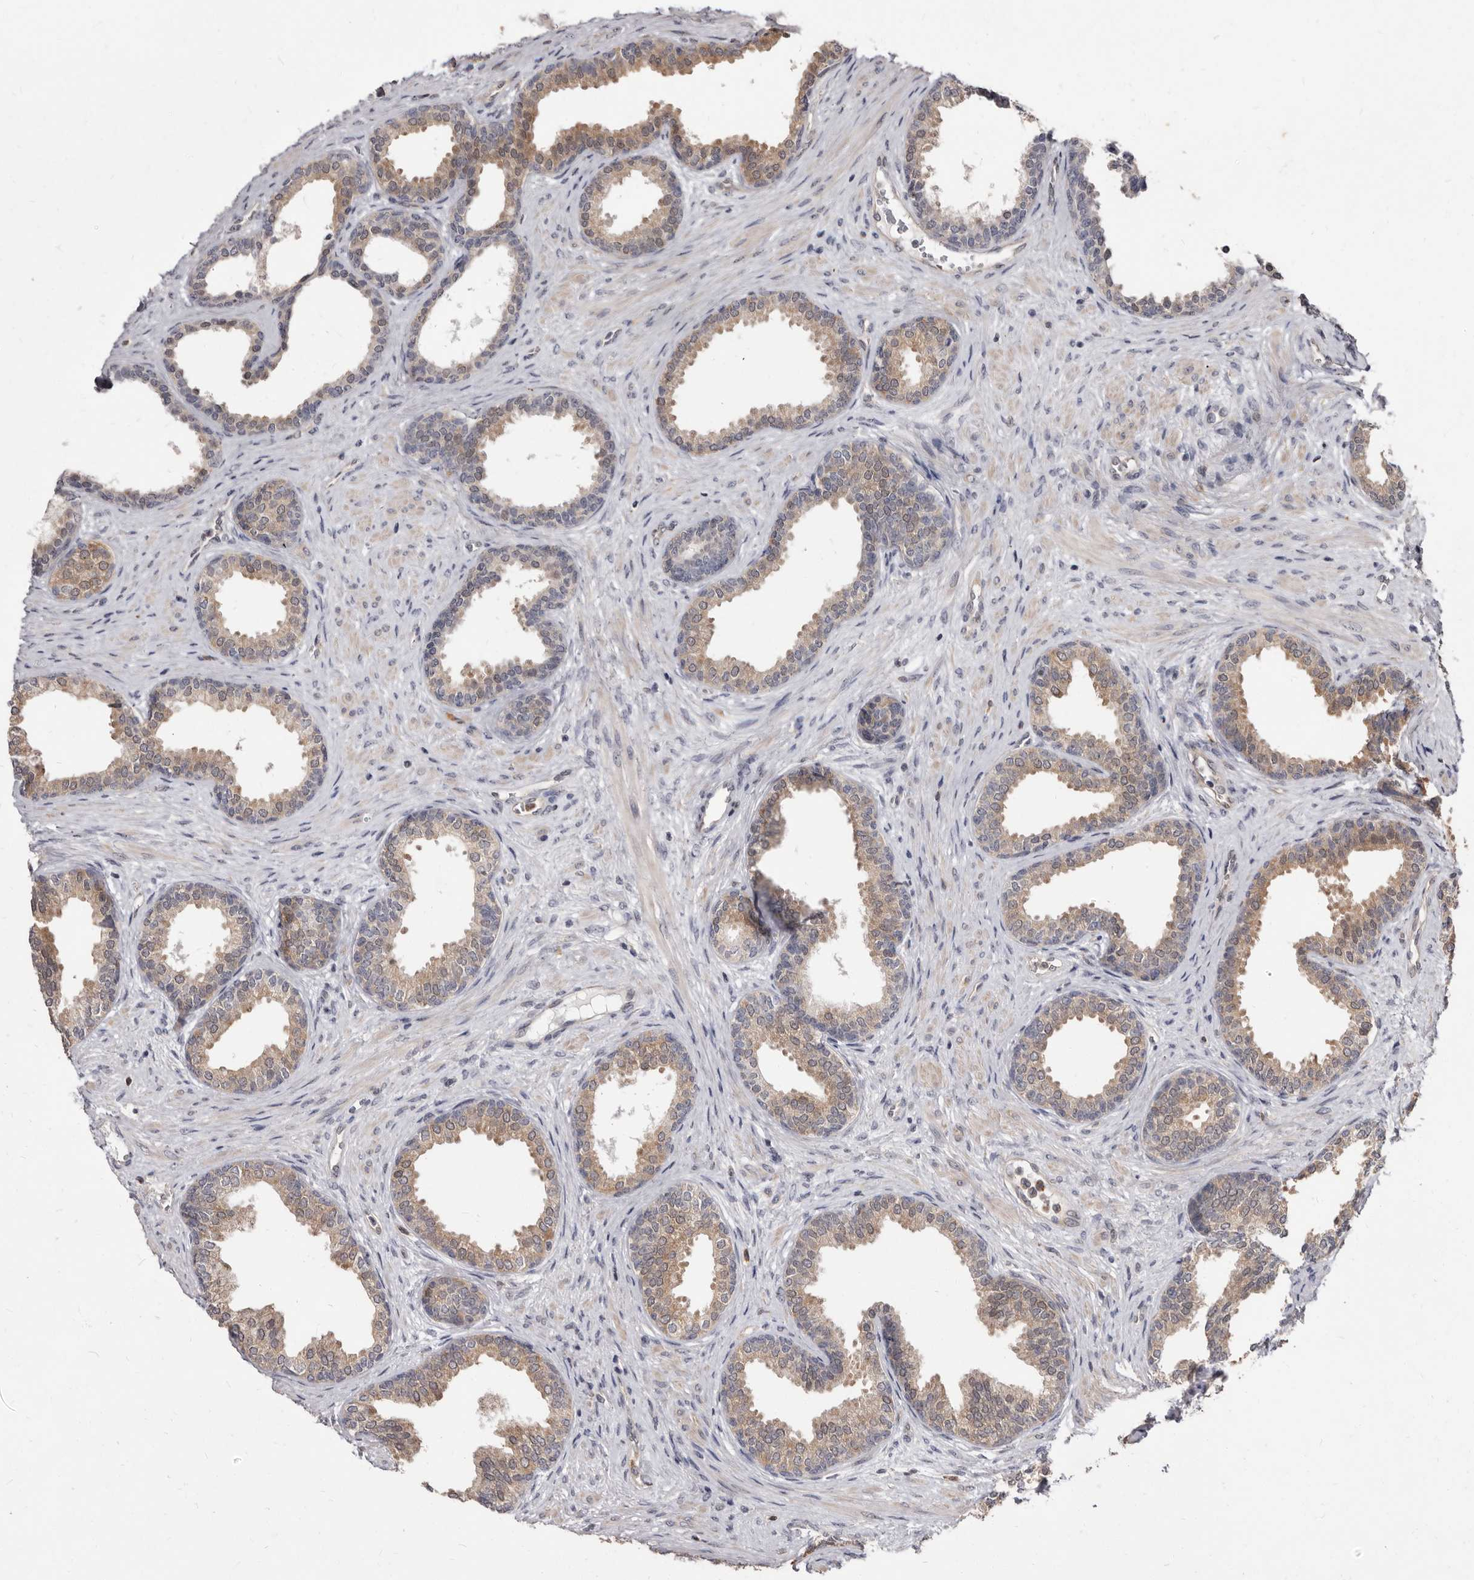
{"staining": {"intensity": "moderate", "quantity": "25%-75%", "location": "cytoplasmic/membranous"}, "tissue": "prostate", "cell_type": "Glandular cells", "image_type": "normal", "snomed": [{"axis": "morphology", "description": "Normal tissue, NOS"}, {"axis": "topography", "description": "Prostate"}], "caption": "Glandular cells demonstrate moderate cytoplasmic/membranous expression in approximately 25%-75% of cells in benign prostate. (IHC, brightfield microscopy, high magnification).", "gene": "ACLY", "patient": {"sex": "male", "age": 76}}